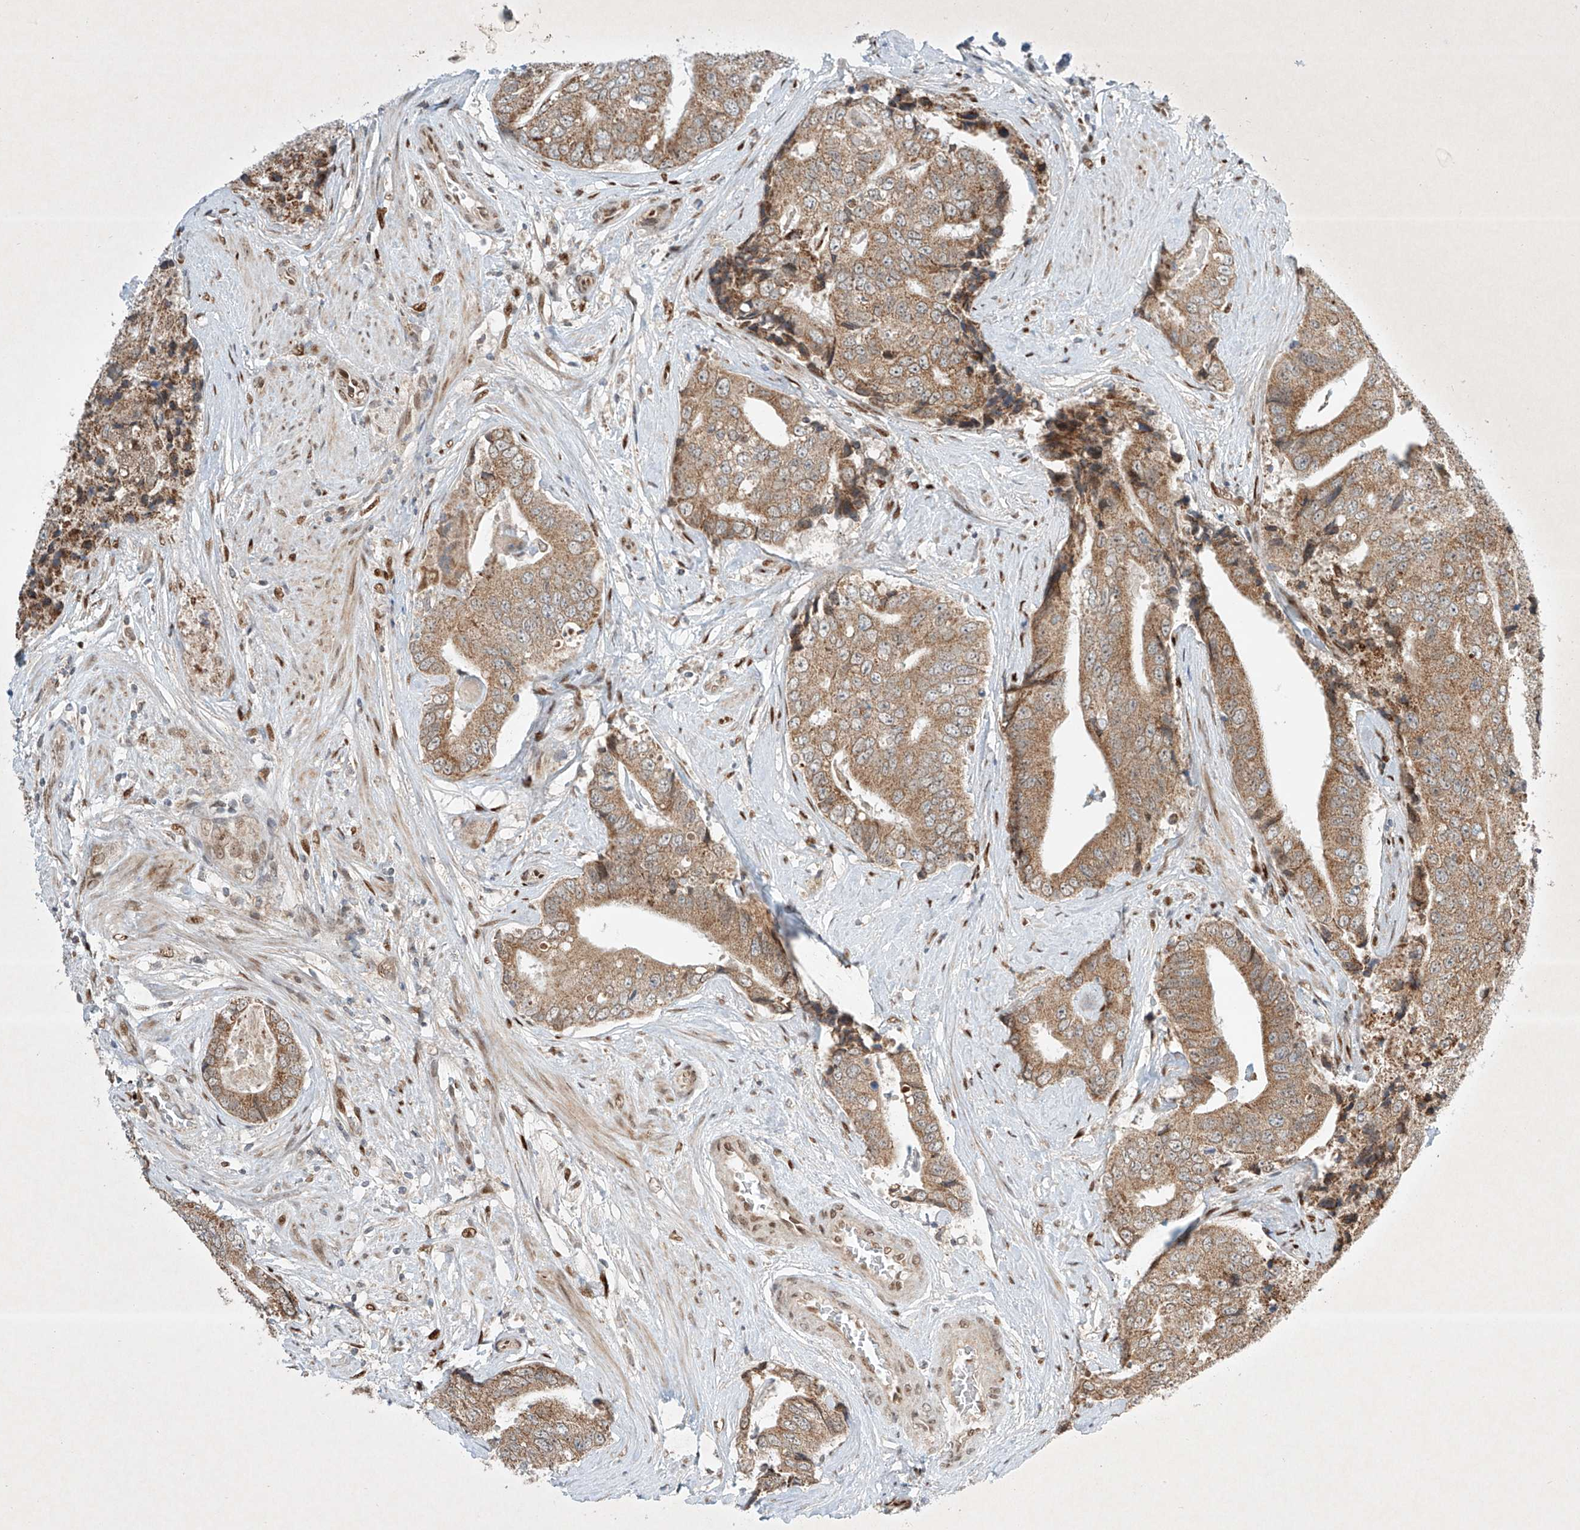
{"staining": {"intensity": "moderate", "quantity": ">75%", "location": "cytoplasmic/membranous"}, "tissue": "prostate cancer", "cell_type": "Tumor cells", "image_type": "cancer", "snomed": [{"axis": "morphology", "description": "Adenocarcinoma, High grade"}, {"axis": "topography", "description": "Prostate"}], "caption": "Immunohistochemical staining of adenocarcinoma (high-grade) (prostate) demonstrates moderate cytoplasmic/membranous protein staining in approximately >75% of tumor cells. The protein of interest is shown in brown color, while the nuclei are stained blue.", "gene": "EPG5", "patient": {"sex": "male", "age": 70}}